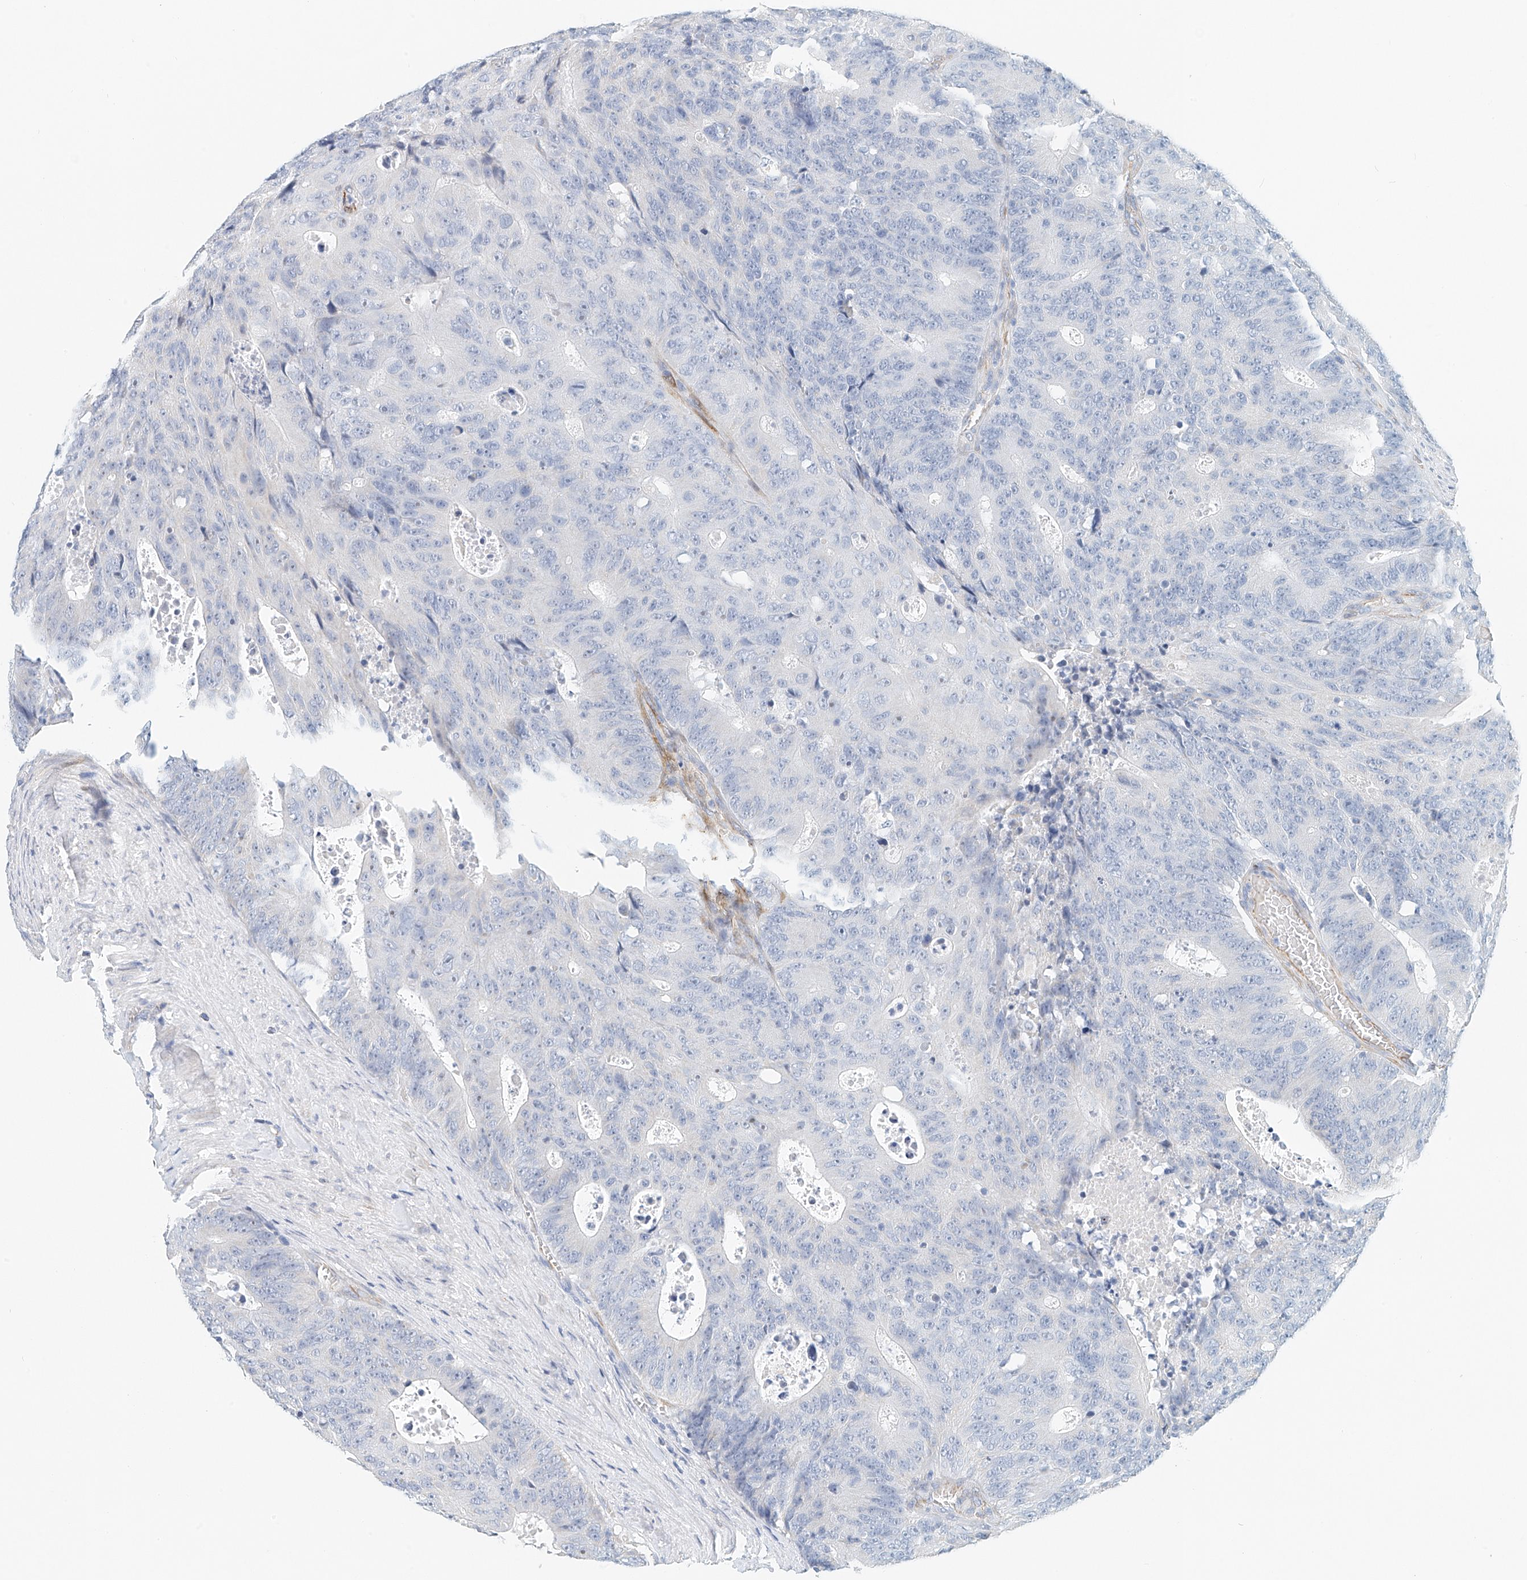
{"staining": {"intensity": "negative", "quantity": "none", "location": "none"}, "tissue": "colorectal cancer", "cell_type": "Tumor cells", "image_type": "cancer", "snomed": [{"axis": "morphology", "description": "Adenocarcinoma, NOS"}, {"axis": "topography", "description": "Colon"}], "caption": "Protein analysis of adenocarcinoma (colorectal) shows no significant staining in tumor cells.", "gene": "ARHGAP28", "patient": {"sex": "male", "age": 87}}